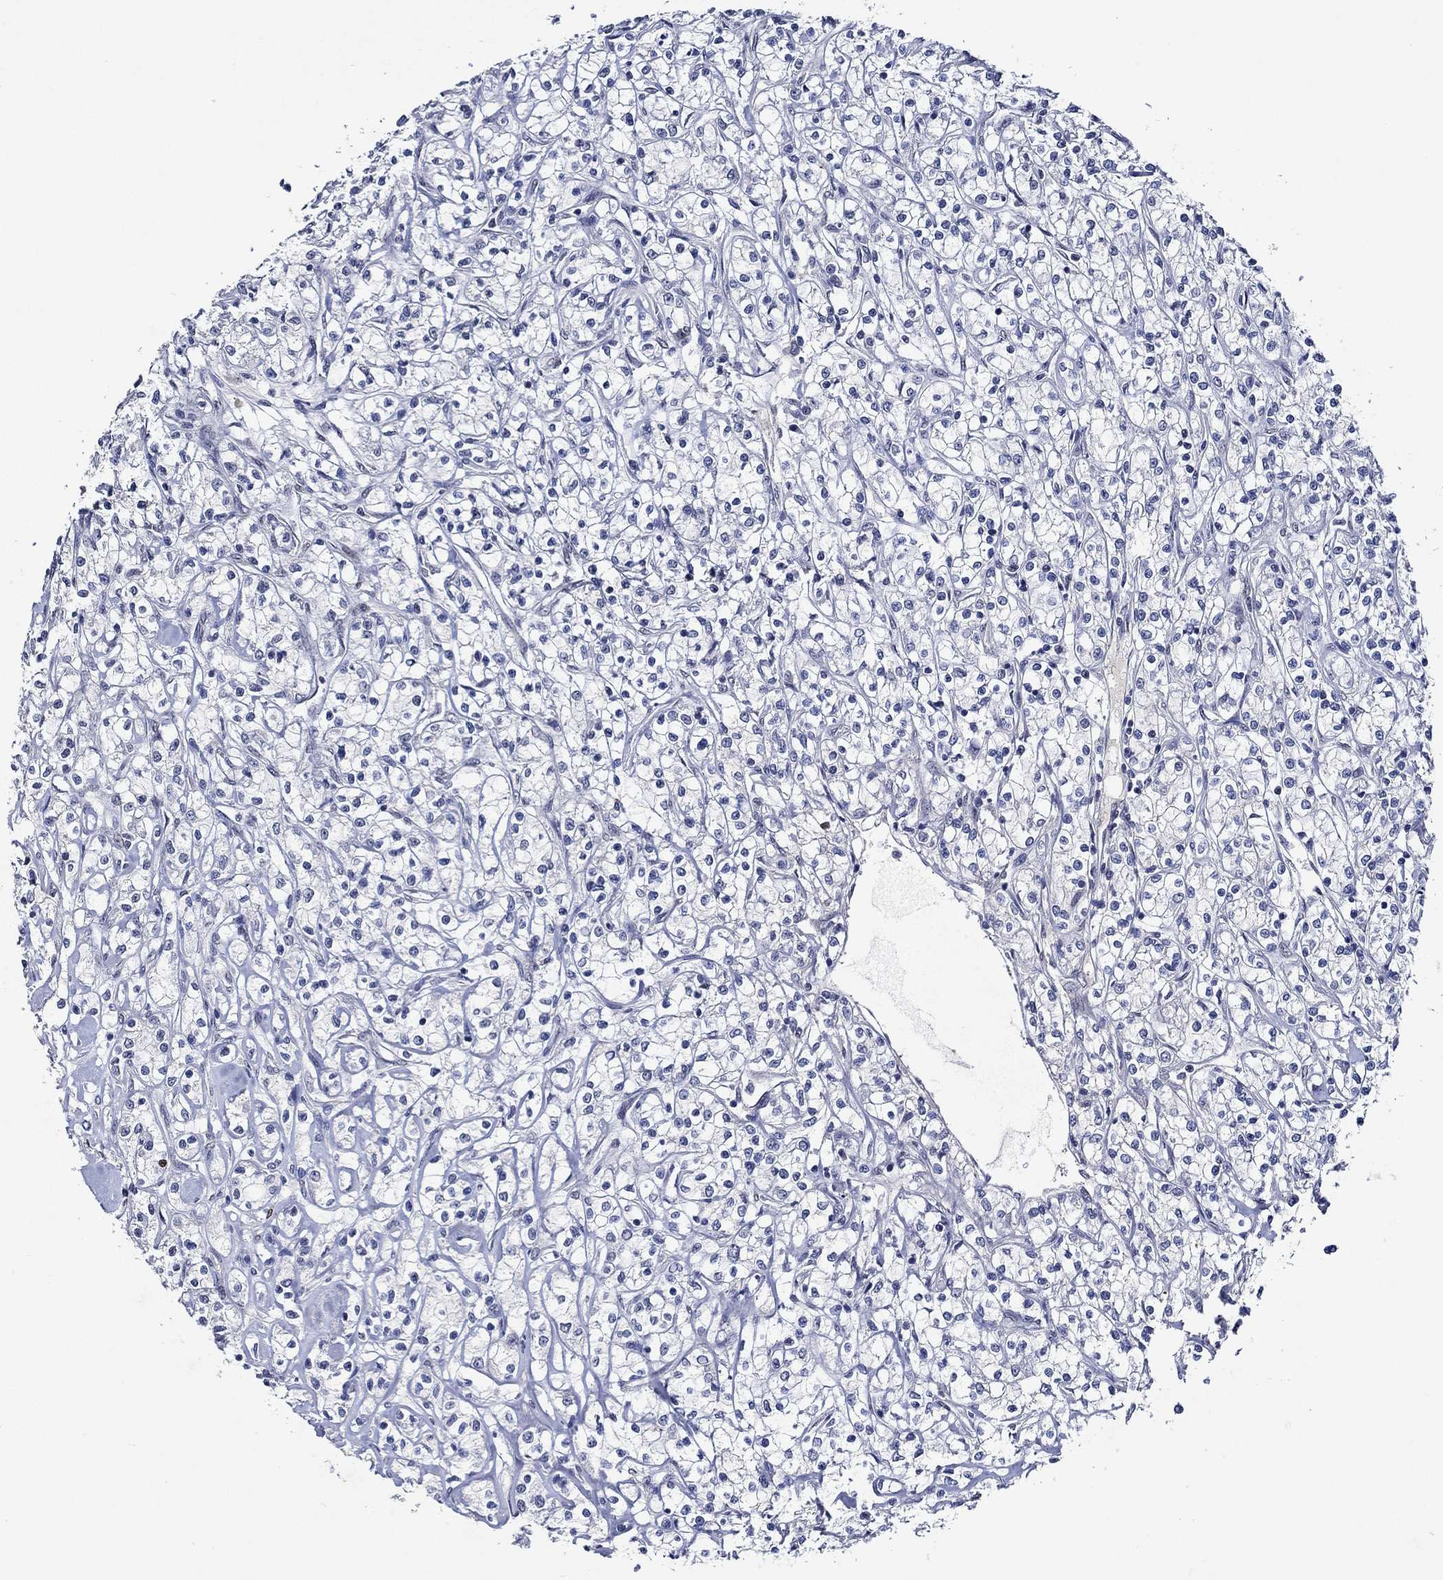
{"staining": {"intensity": "negative", "quantity": "none", "location": "none"}, "tissue": "renal cancer", "cell_type": "Tumor cells", "image_type": "cancer", "snomed": [{"axis": "morphology", "description": "Adenocarcinoma, NOS"}, {"axis": "topography", "description": "Kidney"}], "caption": "Immunohistochemical staining of human renal adenocarcinoma displays no significant positivity in tumor cells. (Brightfield microscopy of DAB (3,3'-diaminobenzidine) immunohistochemistry at high magnification).", "gene": "GATA2", "patient": {"sex": "female", "age": 59}}